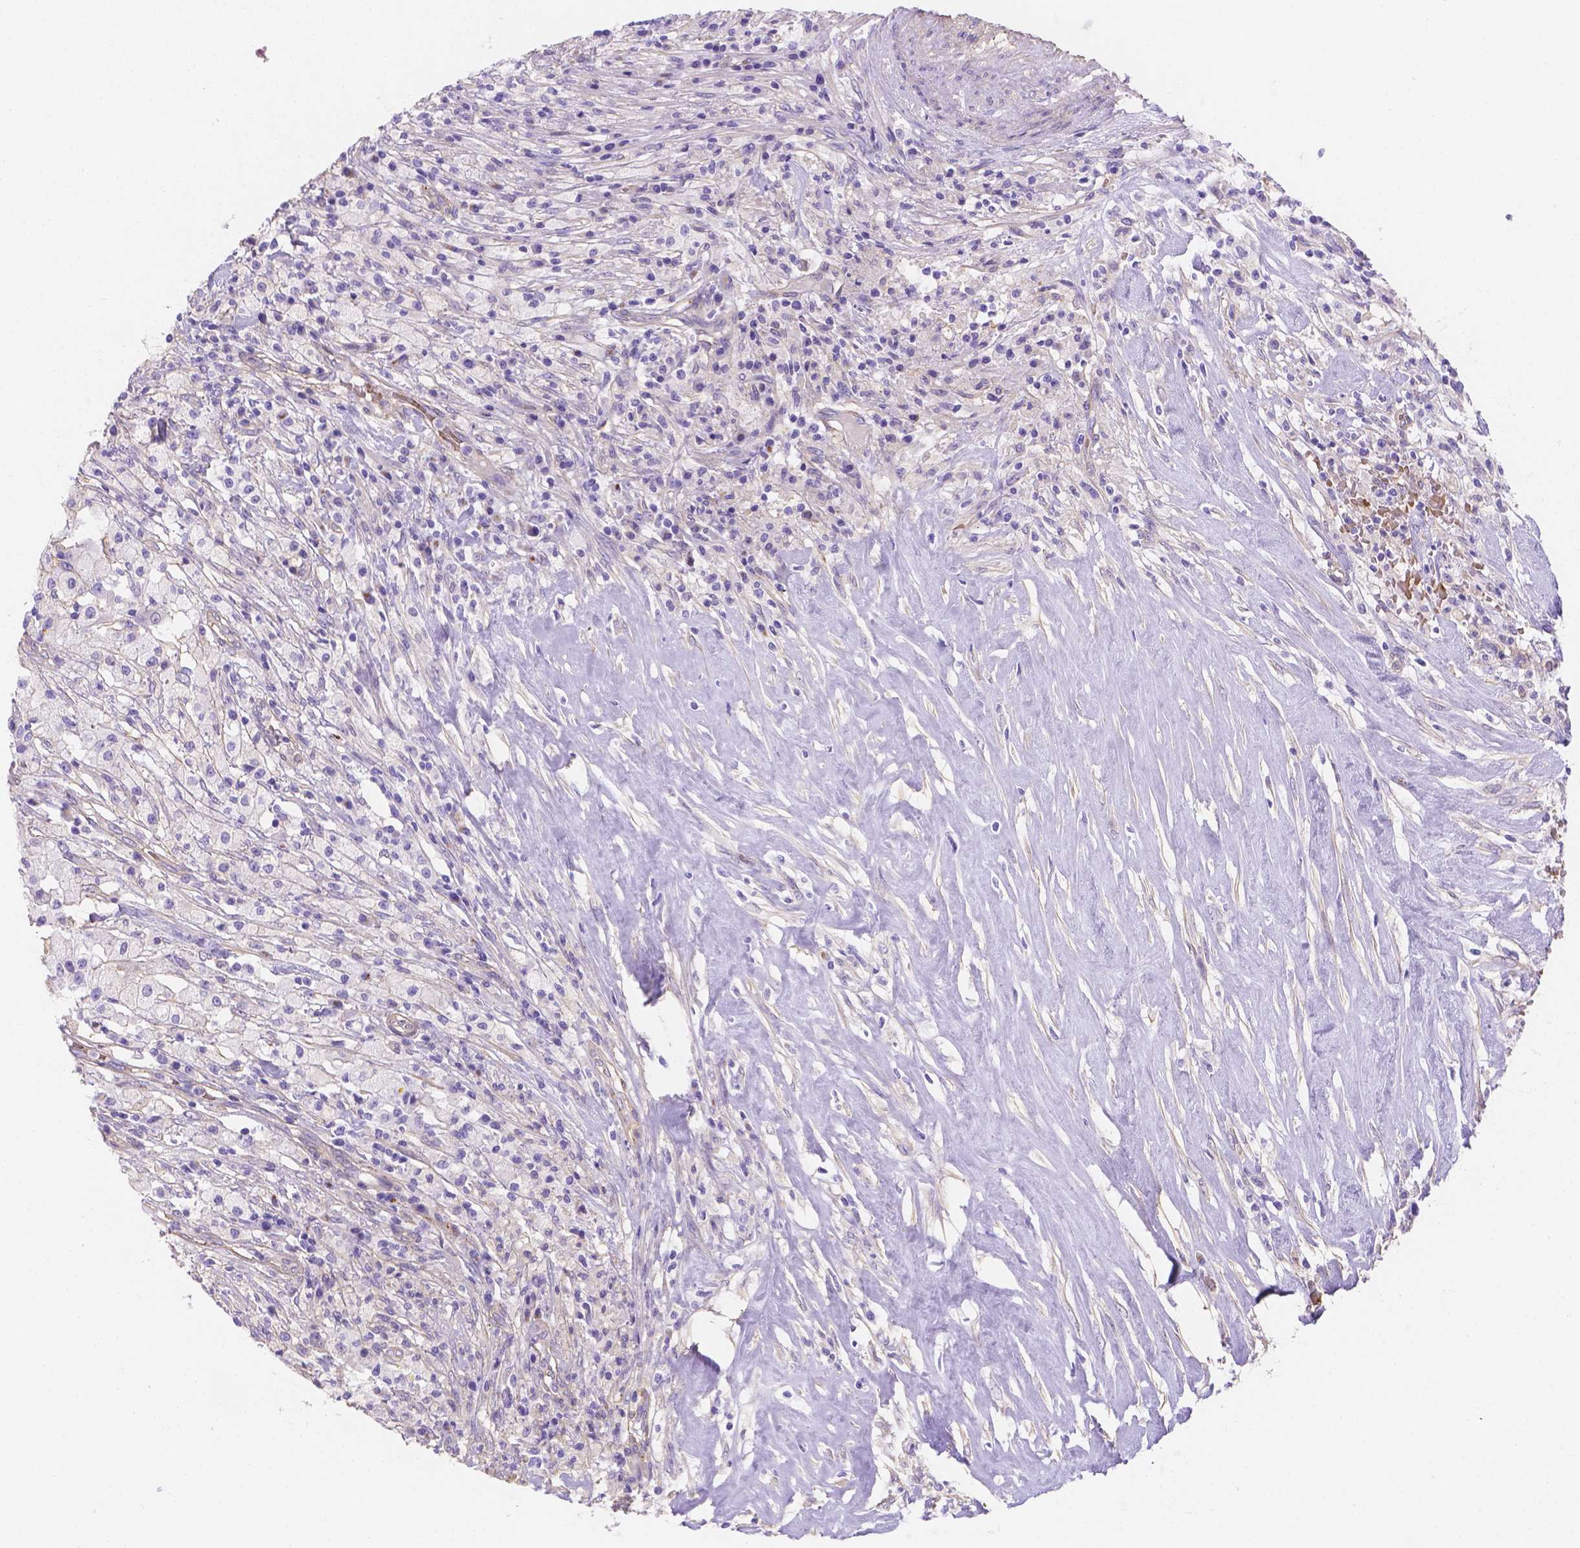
{"staining": {"intensity": "negative", "quantity": "none", "location": "none"}, "tissue": "testis cancer", "cell_type": "Tumor cells", "image_type": "cancer", "snomed": [{"axis": "morphology", "description": "Necrosis, NOS"}, {"axis": "morphology", "description": "Carcinoma, Embryonal, NOS"}, {"axis": "topography", "description": "Testis"}], "caption": "High magnification brightfield microscopy of embryonal carcinoma (testis) stained with DAB (3,3'-diaminobenzidine) (brown) and counterstained with hematoxylin (blue): tumor cells show no significant staining.", "gene": "SLC40A1", "patient": {"sex": "male", "age": 19}}